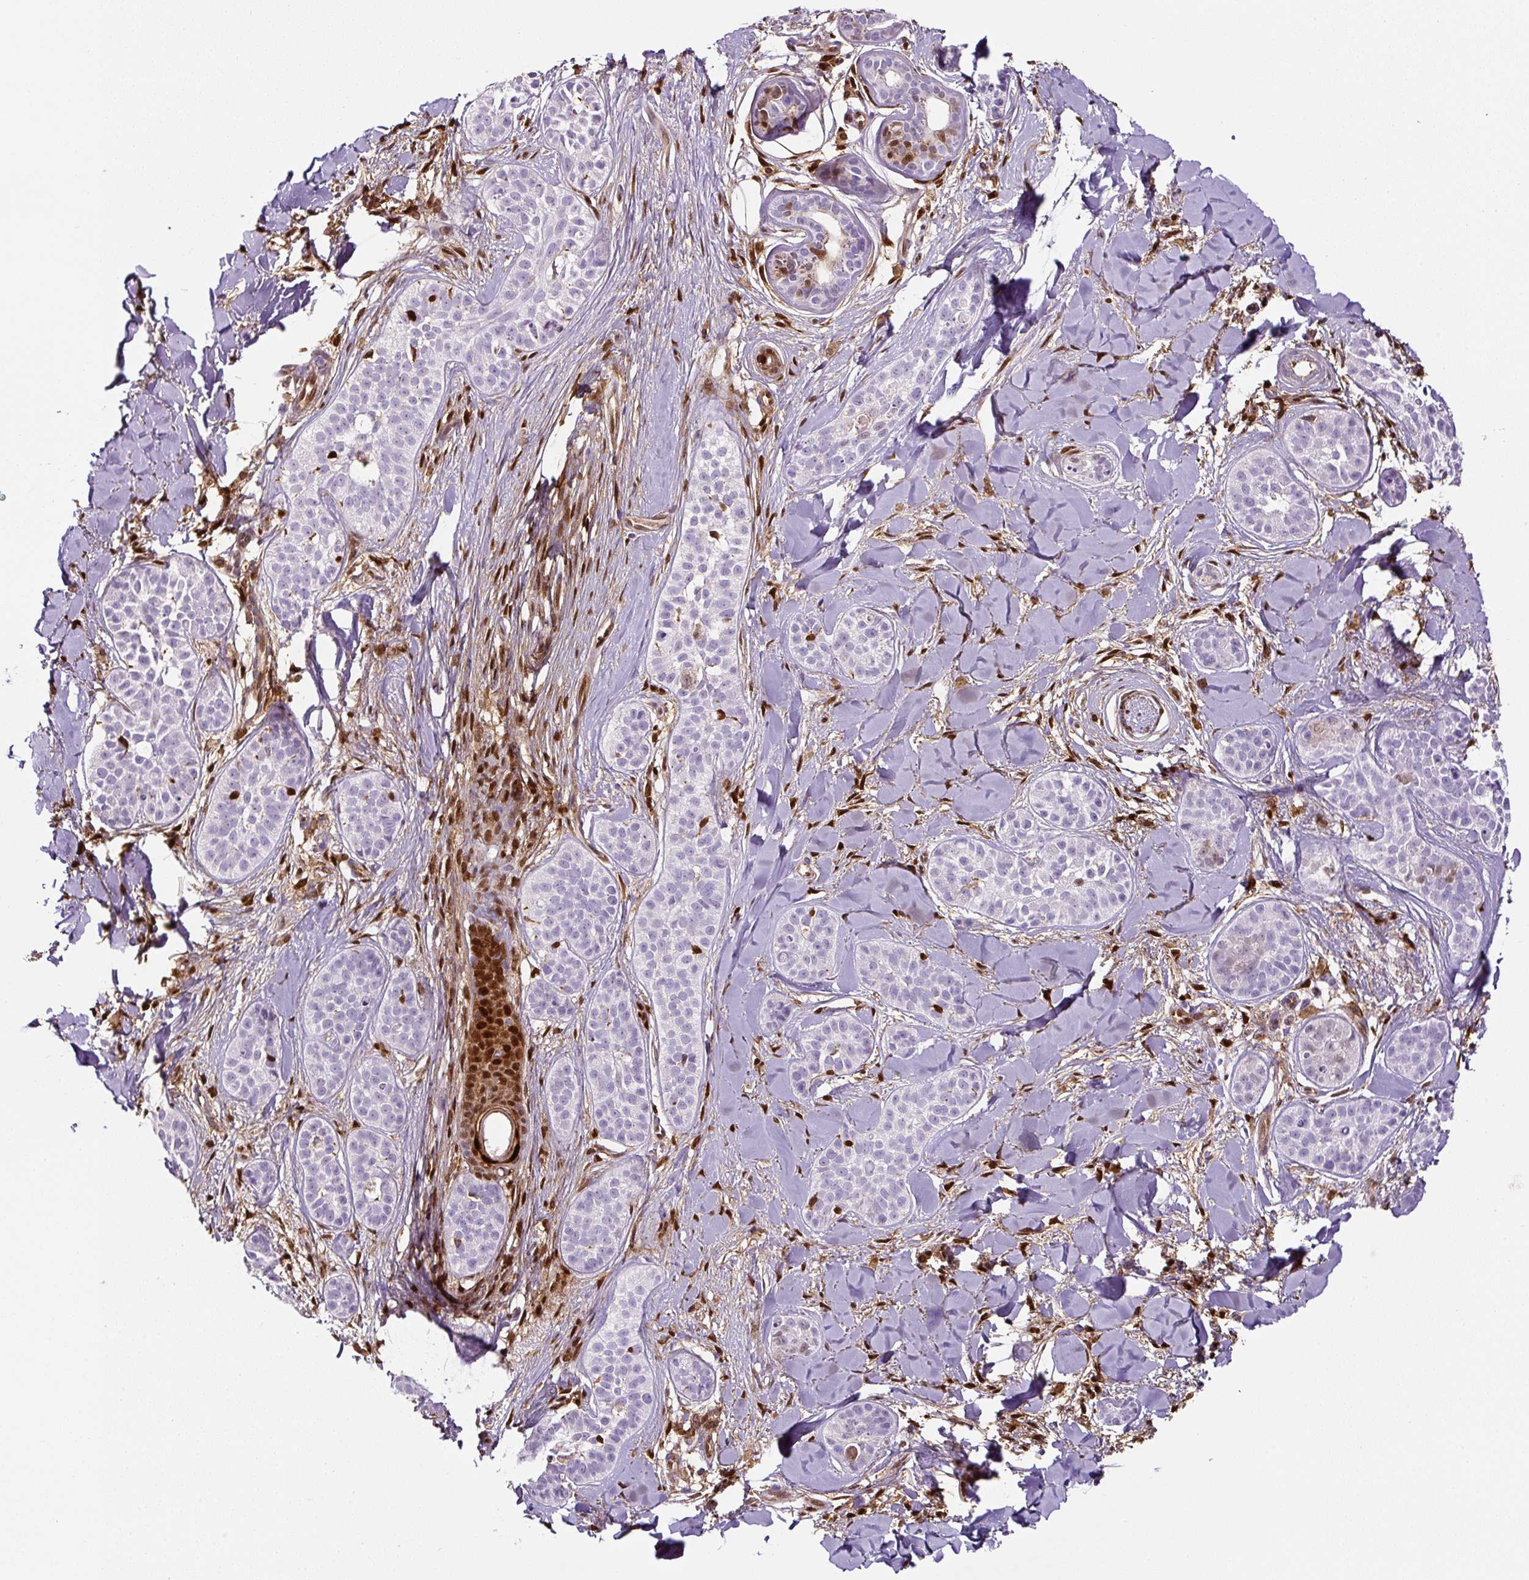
{"staining": {"intensity": "negative", "quantity": "none", "location": "none"}, "tissue": "skin cancer", "cell_type": "Tumor cells", "image_type": "cancer", "snomed": [{"axis": "morphology", "description": "Basal cell carcinoma"}, {"axis": "topography", "description": "Skin"}], "caption": "Immunohistochemistry photomicrograph of skin cancer stained for a protein (brown), which demonstrates no positivity in tumor cells.", "gene": "ANXA1", "patient": {"sex": "male", "age": 52}}